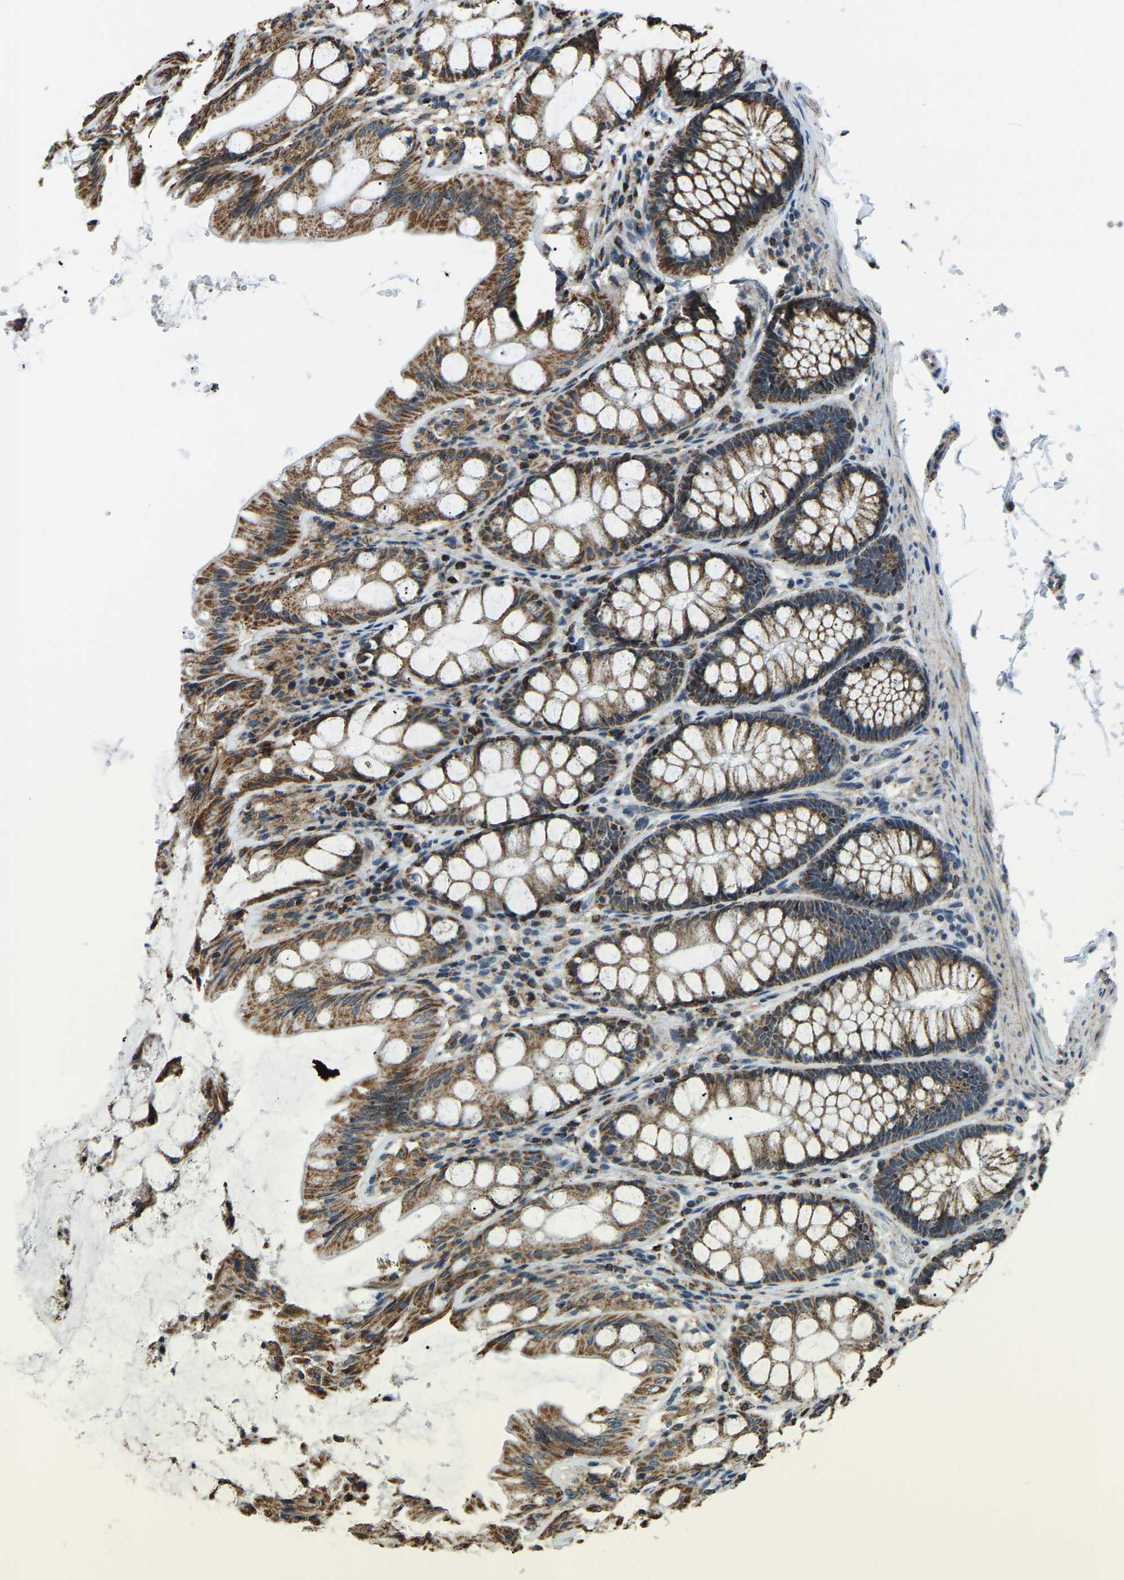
{"staining": {"intensity": "negative", "quantity": "none", "location": "none"}, "tissue": "colon", "cell_type": "Endothelial cells", "image_type": "normal", "snomed": [{"axis": "morphology", "description": "Normal tissue, NOS"}, {"axis": "topography", "description": "Colon"}], "caption": "An image of colon stained for a protein reveals no brown staining in endothelial cells. (DAB (3,3'-diaminobenzidine) immunohistochemistry (IHC) visualized using brightfield microscopy, high magnification).", "gene": "RBM33", "patient": {"sex": "male", "age": 47}}